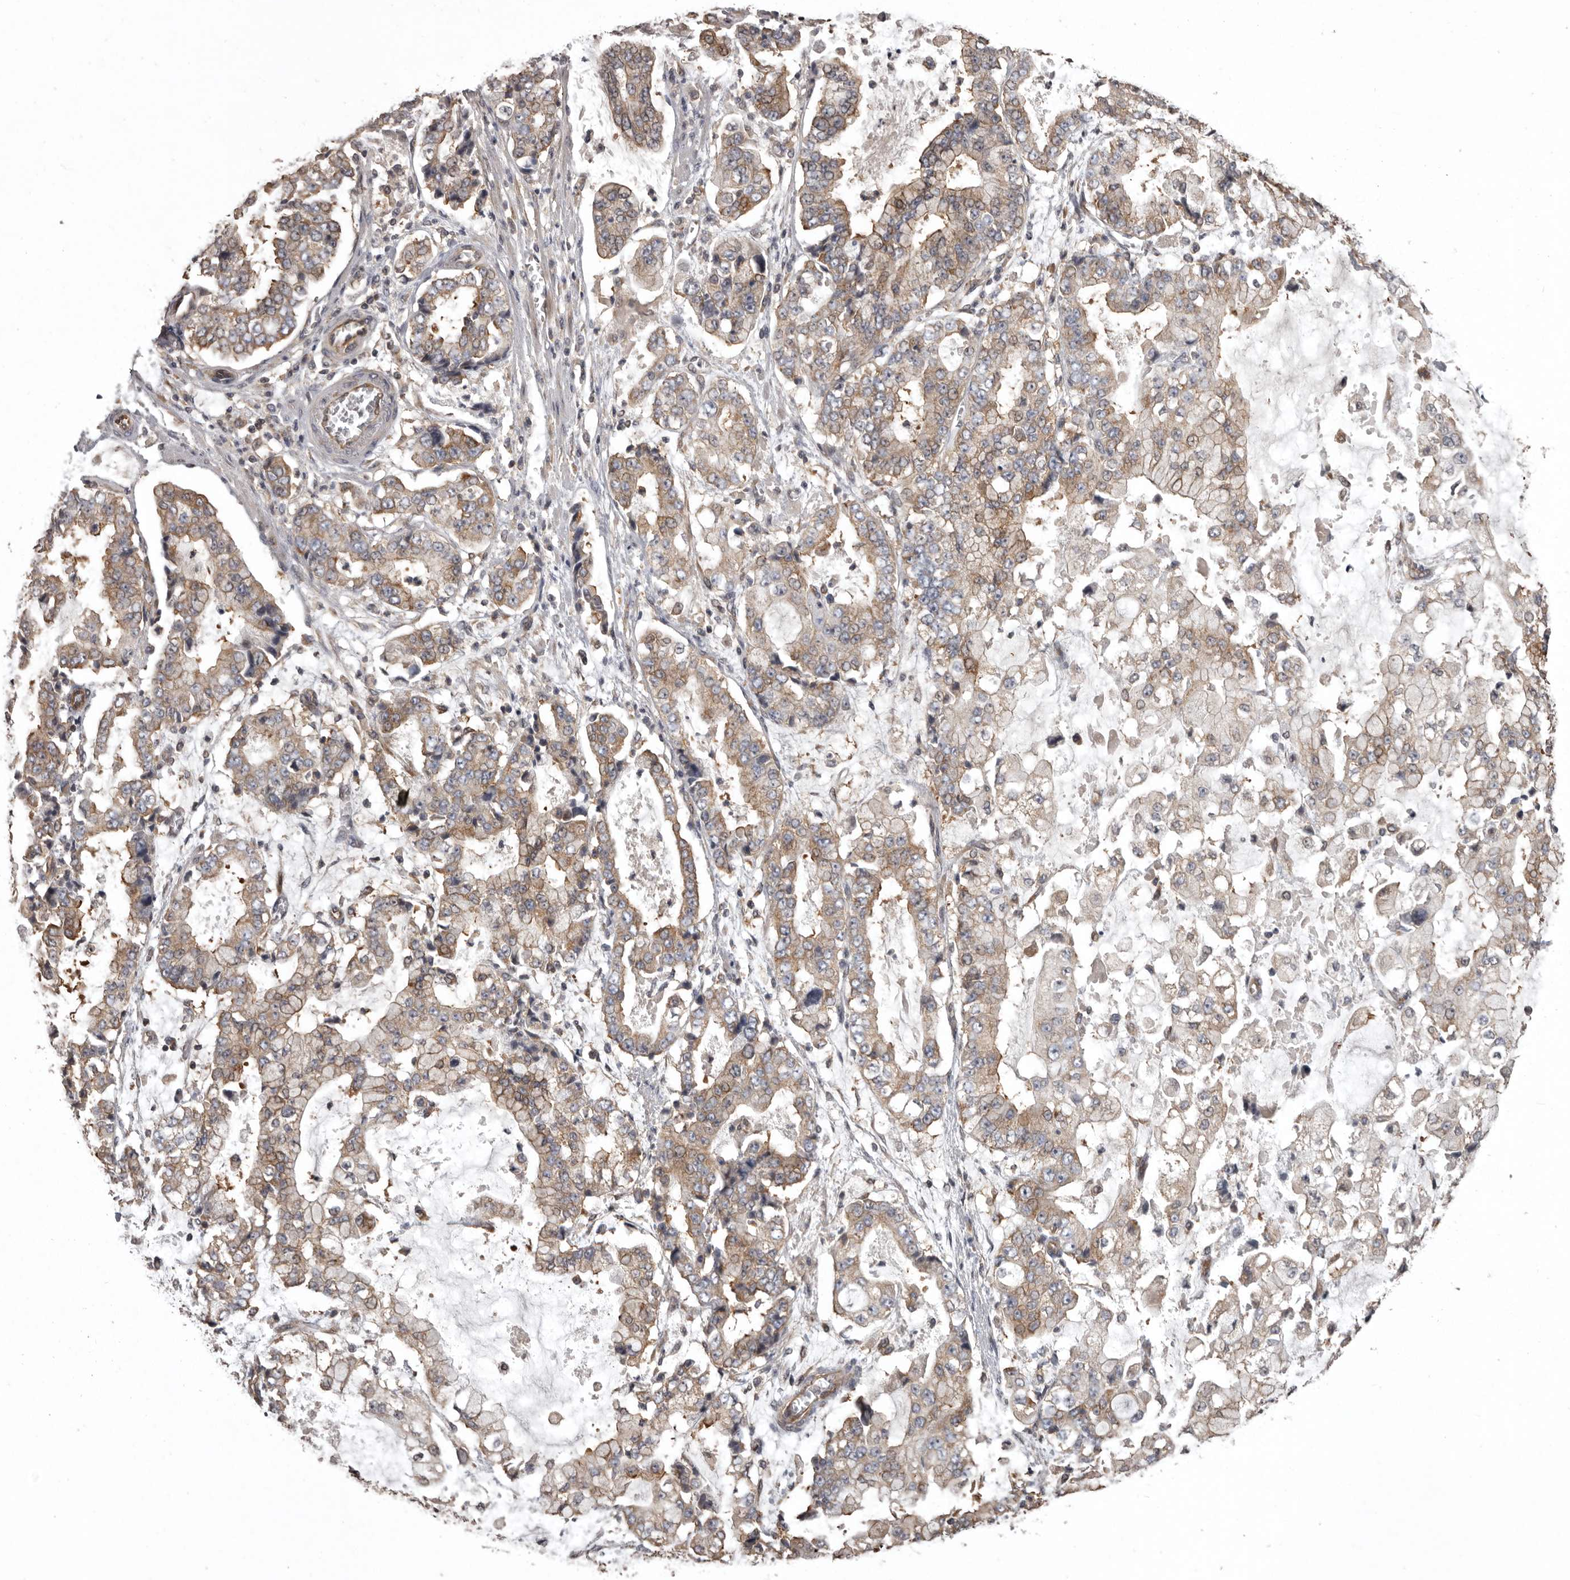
{"staining": {"intensity": "moderate", "quantity": ">75%", "location": "cytoplasmic/membranous"}, "tissue": "stomach cancer", "cell_type": "Tumor cells", "image_type": "cancer", "snomed": [{"axis": "morphology", "description": "Adenocarcinoma, NOS"}, {"axis": "topography", "description": "Stomach"}], "caption": "Brown immunohistochemical staining in stomach cancer (adenocarcinoma) demonstrates moderate cytoplasmic/membranous expression in about >75% of tumor cells.", "gene": "DARS1", "patient": {"sex": "male", "age": 76}}